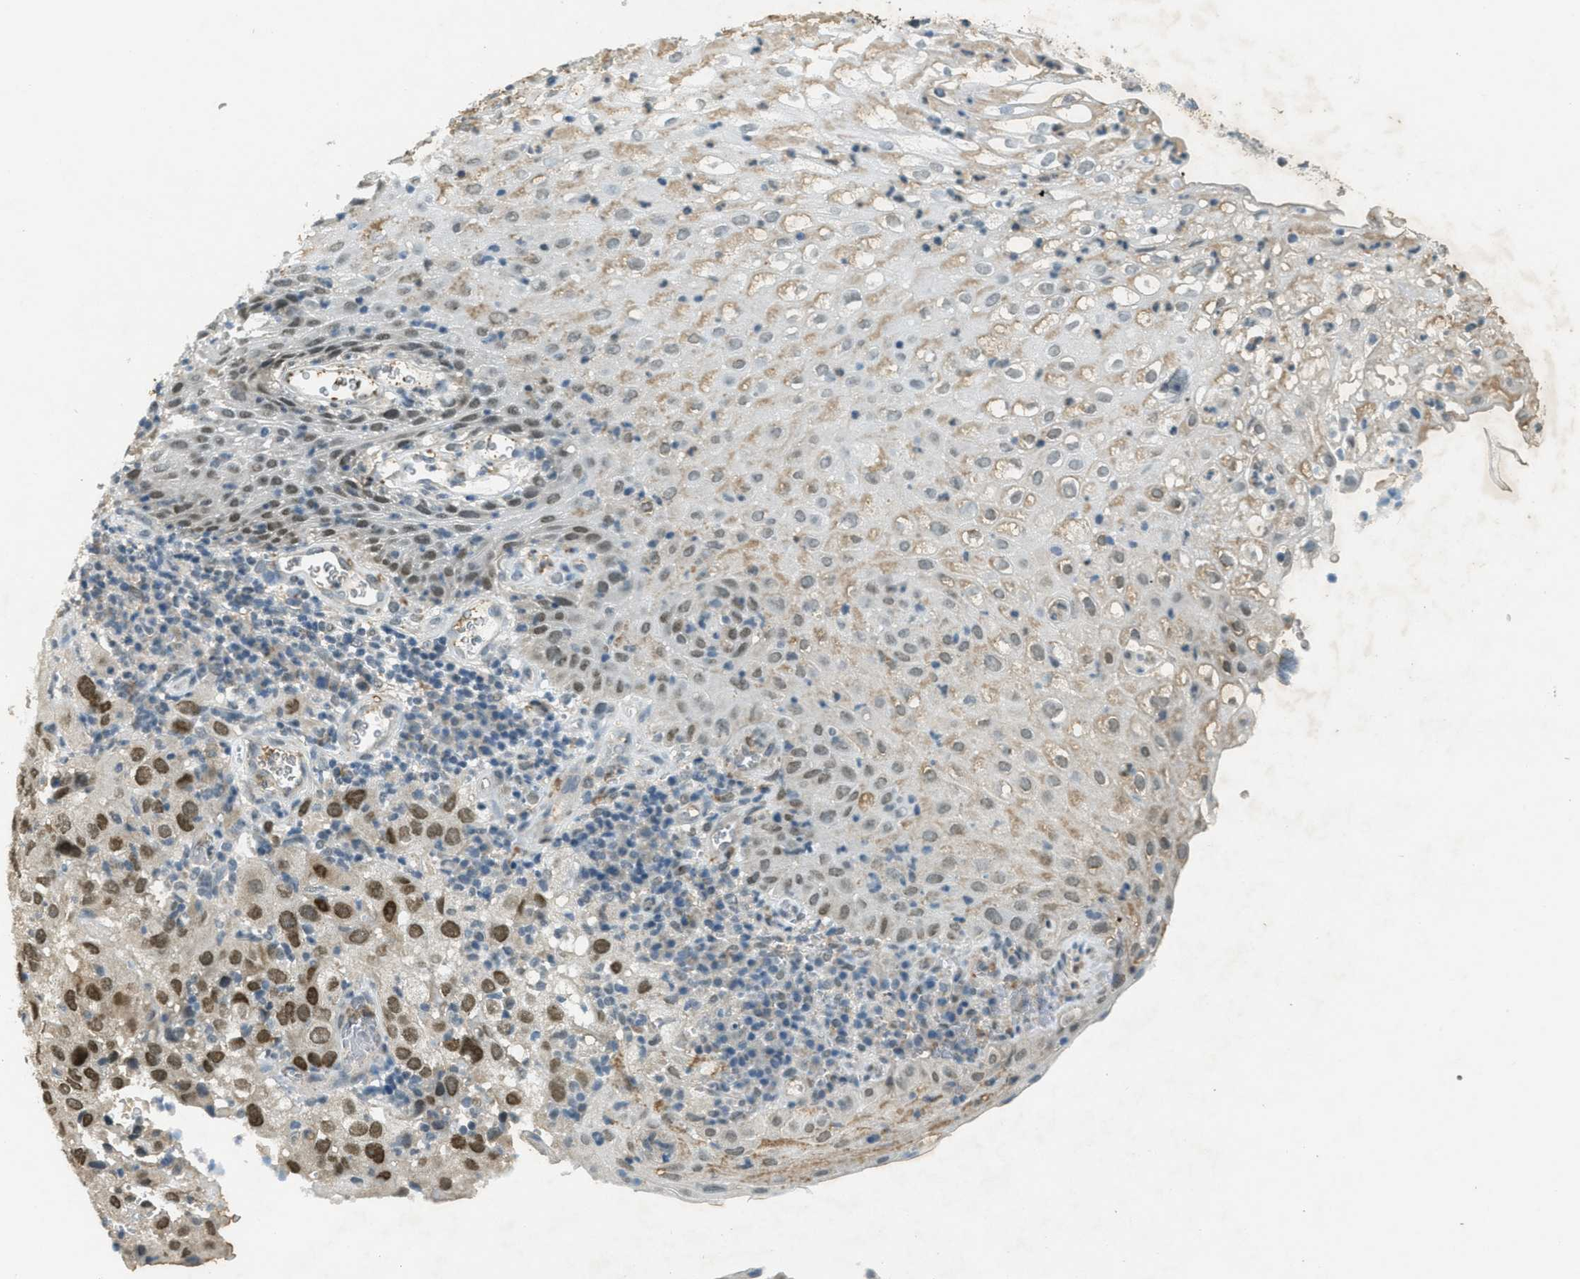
{"staining": {"intensity": "strong", "quantity": "25%-75%", "location": "nuclear"}, "tissue": "cervical cancer", "cell_type": "Tumor cells", "image_type": "cancer", "snomed": [{"axis": "morphology", "description": "Squamous cell carcinoma, NOS"}, {"axis": "topography", "description": "Cervix"}], "caption": "Squamous cell carcinoma (cervical) tissue shows strong nuclear positivity in approximately 25%-75% of tumor cells", "gene": "TCF20", "patient": {"sex": "female", "age": 32}}